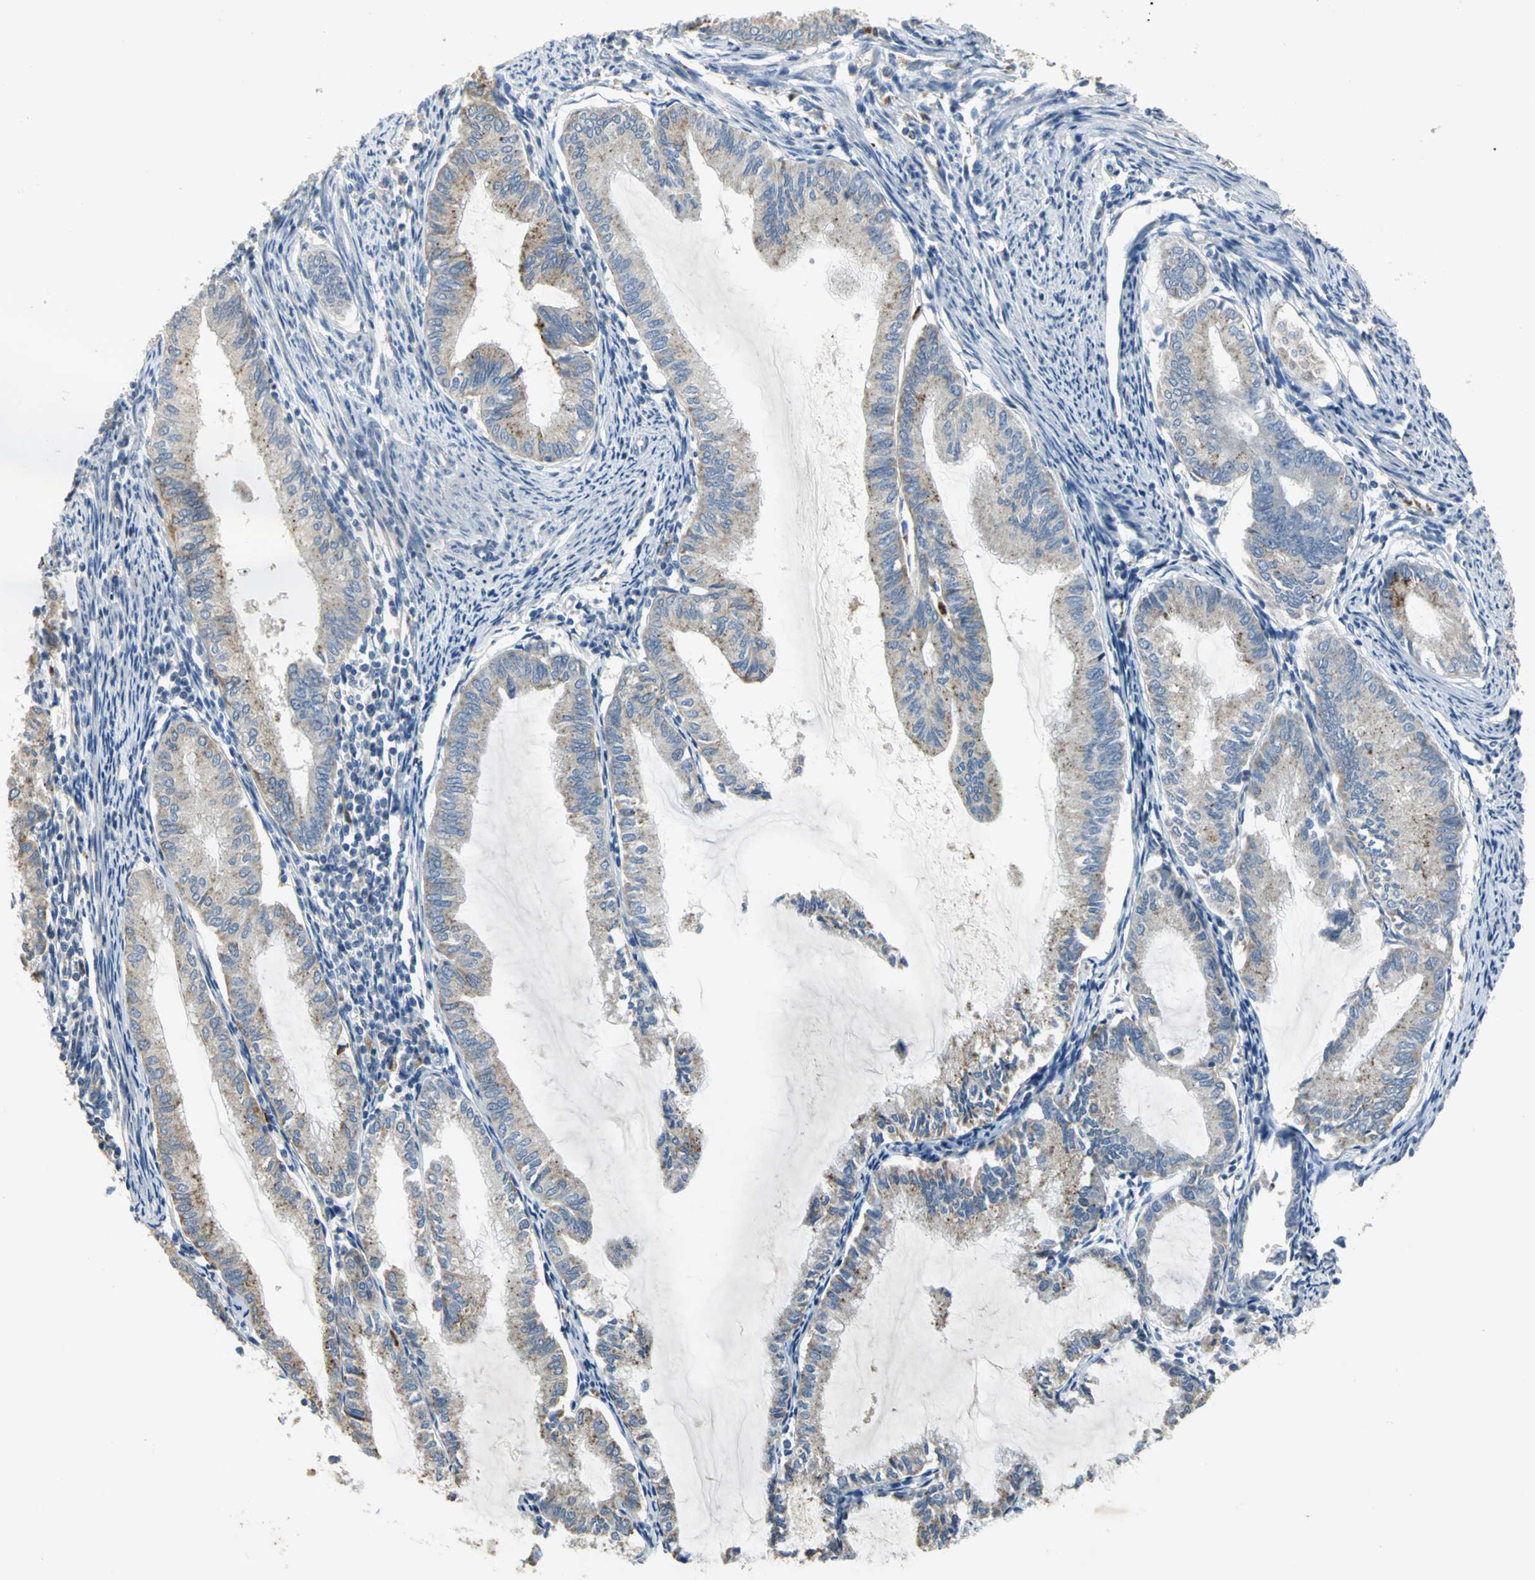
{"staining": {"intensity": "weak", "quantity": "25%-75%", "location": "cytoplasmic/membranous"}, "tissue": "endometrial cancer", "cell_type": "Tumor cells", "image_type": "cancer", "snomed": [{"axis": "morphology", "description": "Adenocarcinoma, NOS"}, {"axis": "topography", "description": "Endometrium"}], "caption": "Human adenocarcinoma (endometrial) stained with a brown dye shows weak cytoplasmic/membranous positive staining in about 25%-75% of tumor cells.", "gene": "IL17RB", "patient": {"sex": "female", "age": 86}}